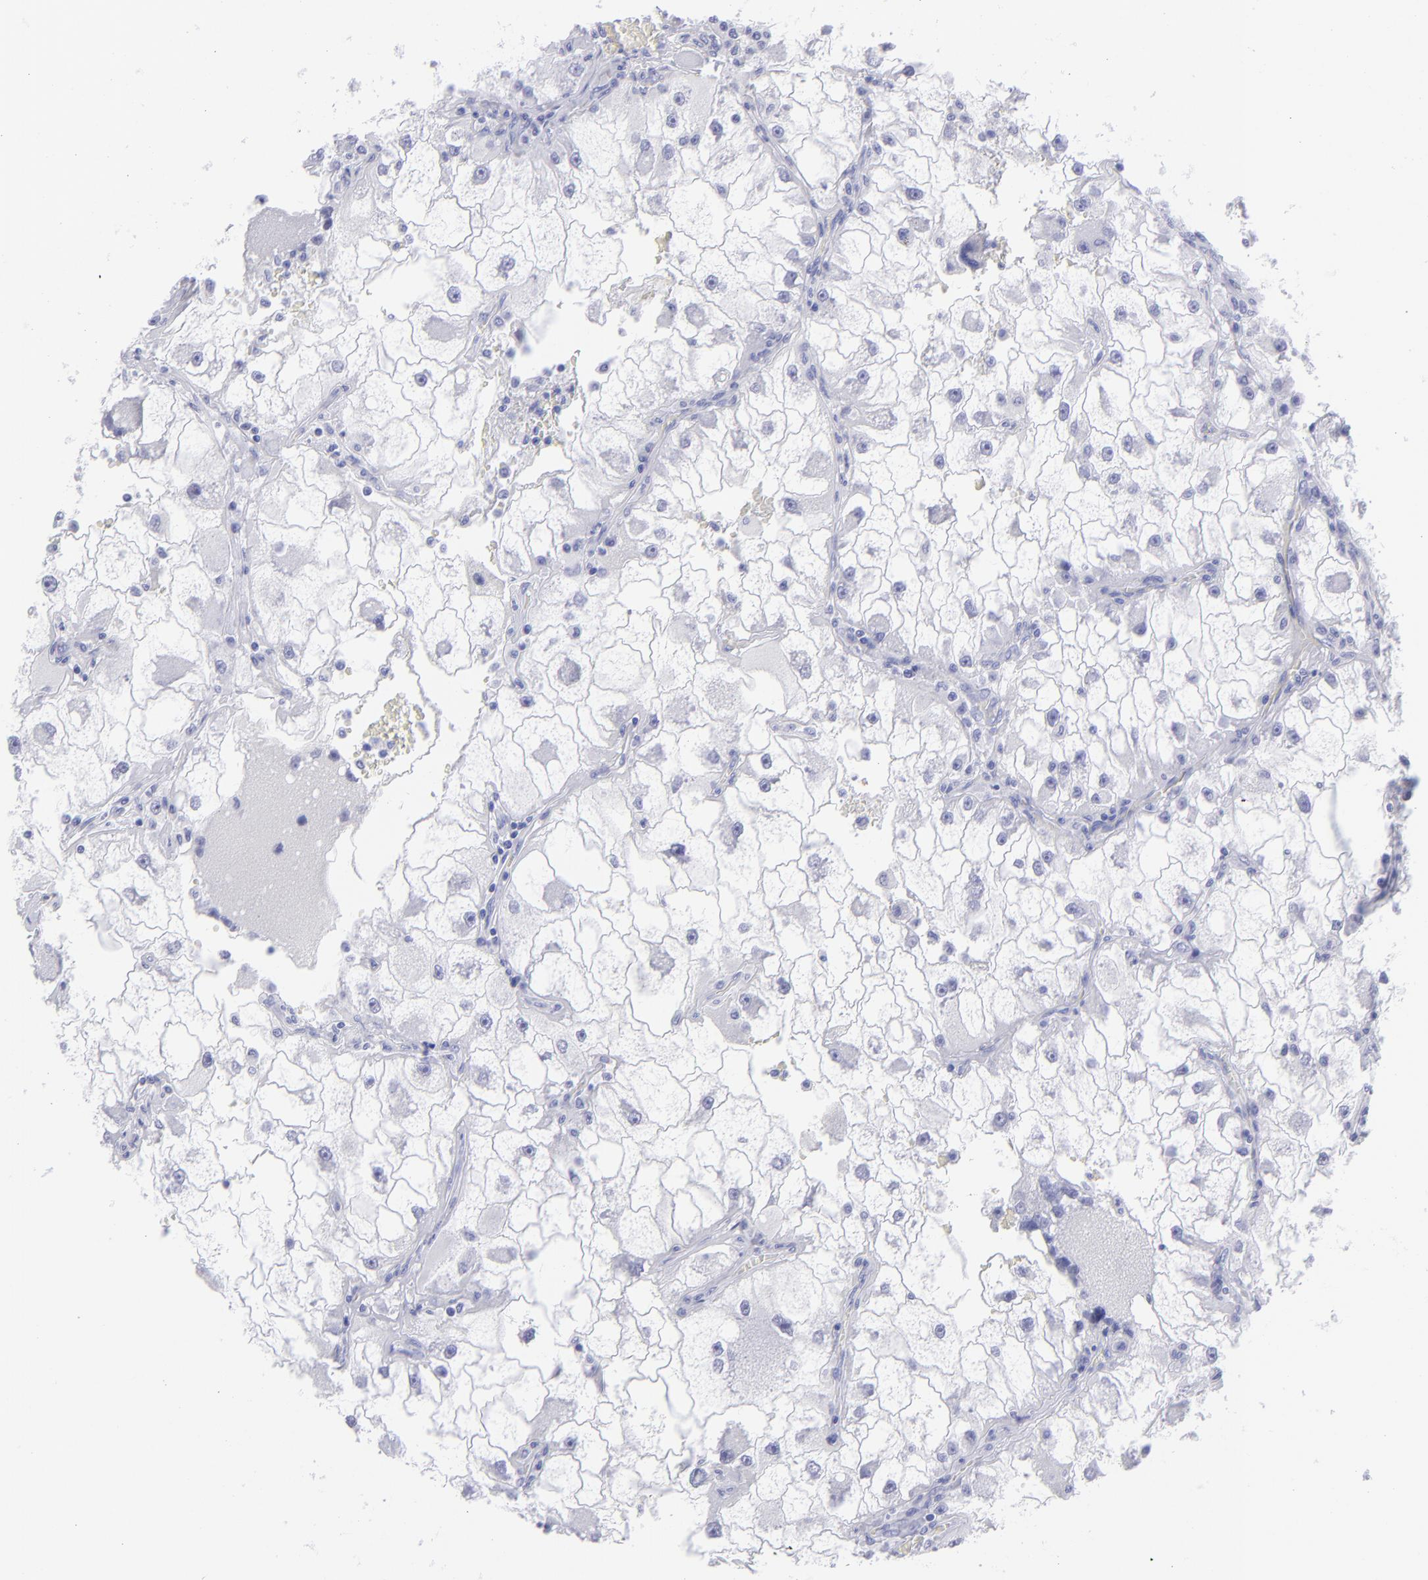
{"staining": {"intensity": "negative", "quantity": "none", "location": "none"}, "tissue": "renal cancer", "cell_type": "Tumor cells", "image_type": "cancer", "snomed": [{"axis": "morphology", "description": "Adenocarcinoma, NOS"}, {"axis": "topography", "description": "Kidney"}], "caption": "This is an immunohistochemistry histopathology image of adenocarcinoma (renal). There is no staining in tumor cells.", "gene": "SLC1A2", "patient": {"sex": "female", "age": 73}}